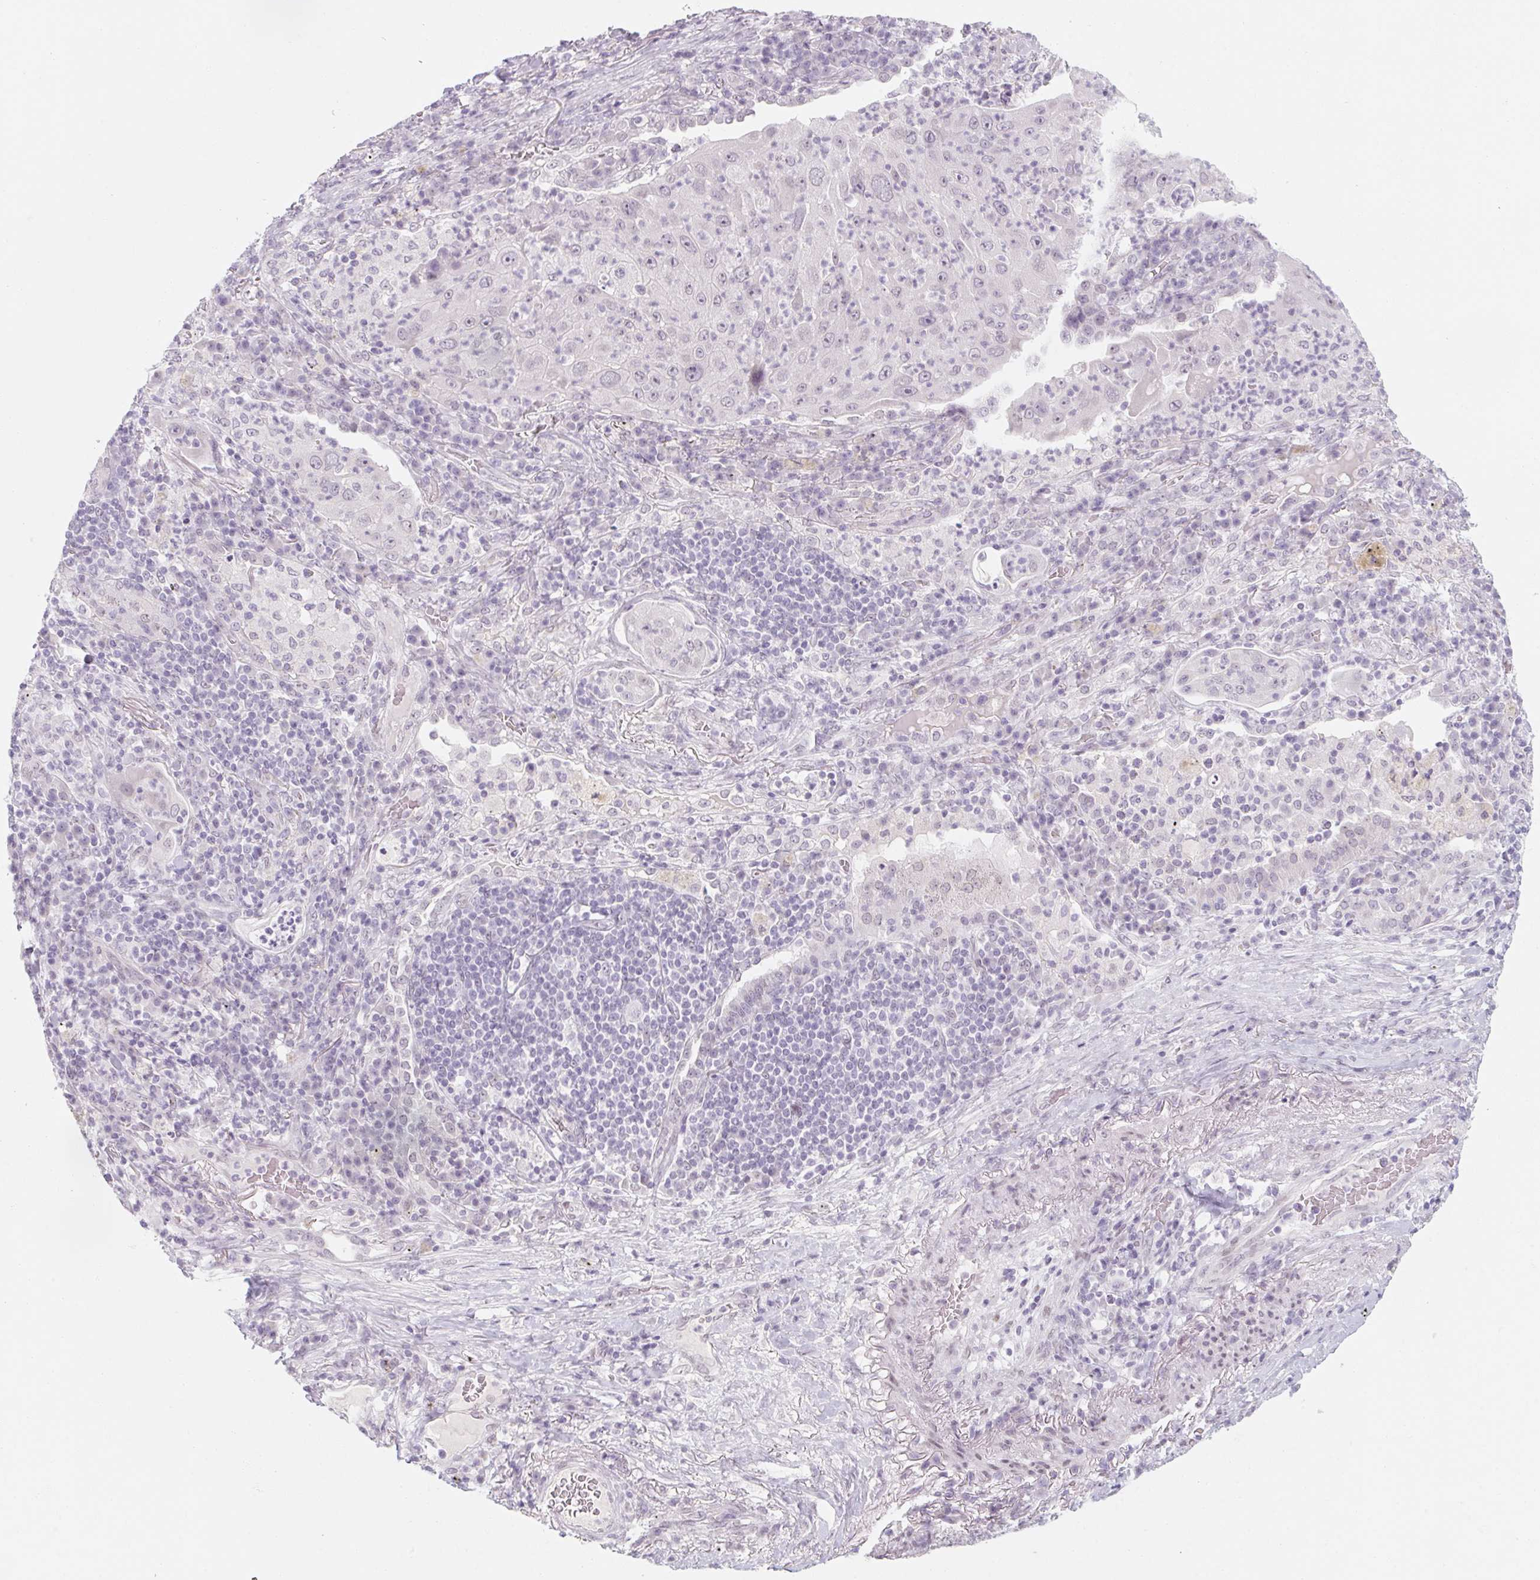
{"staining": {"intensity": "negative", "quantity": "none", "location": "none"}, "tissue": "lung cancer", "cell_type": "Tumor cells", "image_type": "cancer", "snomed": [{"axis": "morphology", "description": "Squamous cell carcinoma, NOS"}, {"axis": "topography", "description": "Lung"}], "caption": "Micrograph shows no protein expression in tumor cells of lung cancer (squamous cell carcinoma) tissue.", "gene": "KCNQ2", "patient": {"sex": "female", "age": 59}}